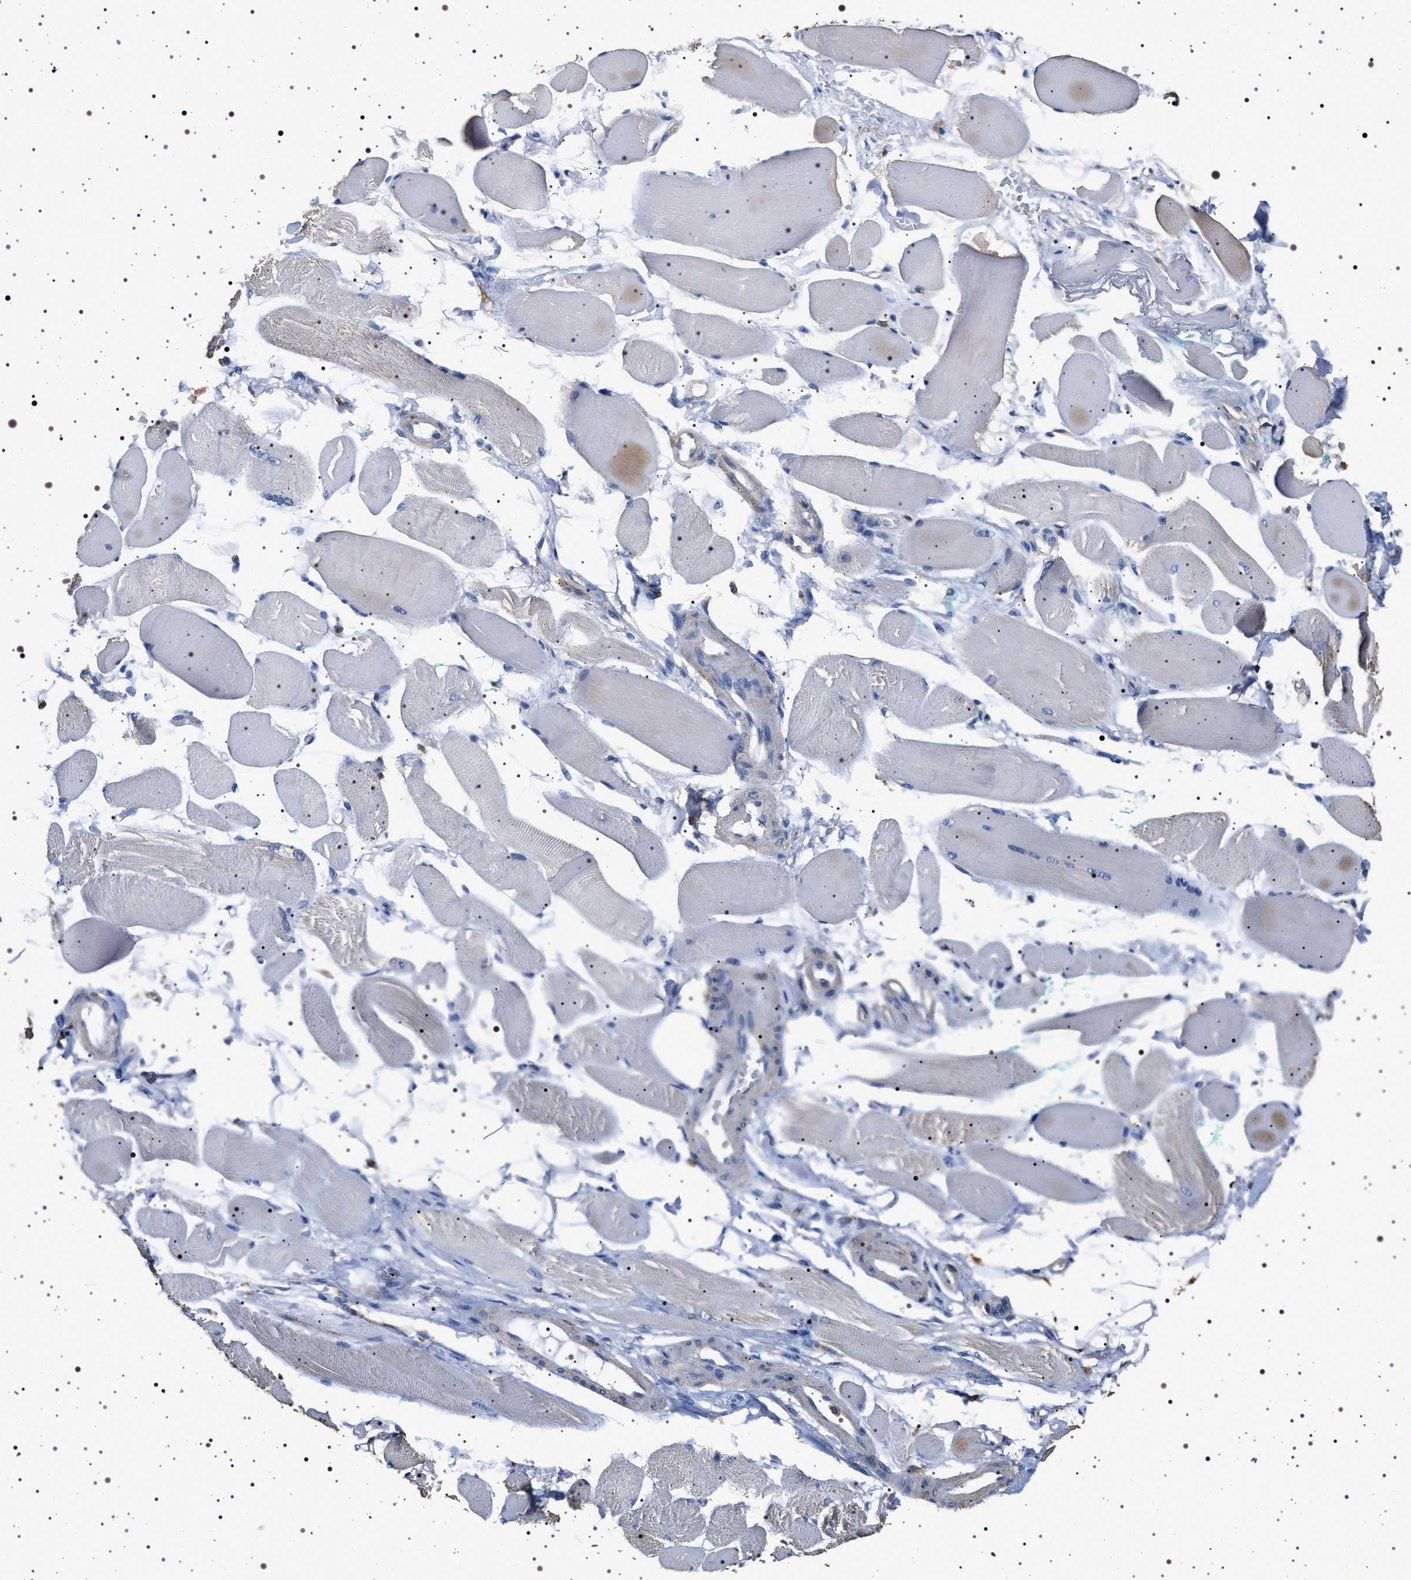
{"staining": {"intensity": "negative", "quantity": "none", "location": "none"}, "tissue": "skeletal muscle", "cell_type": "Myocytes", "image_type": "normal", "snomed": [{"axis": "morphology", "description": "Normal tissue, NOS"}, {"axis": "topography", "description": "Skeletal muscle"}, {"axis": "topography", "description": "Peripheral nerve tissue"}], "caption": "A high-resolution image shows immunohistochemistry (IHC) staining of normal skeletal muscle, which shows no significant staining in myocytes. (Brightfield microscopy of DAB IHC at high magnification).", "gene": "SMAP2", "patient": {"sex": "female", "age": 84}}